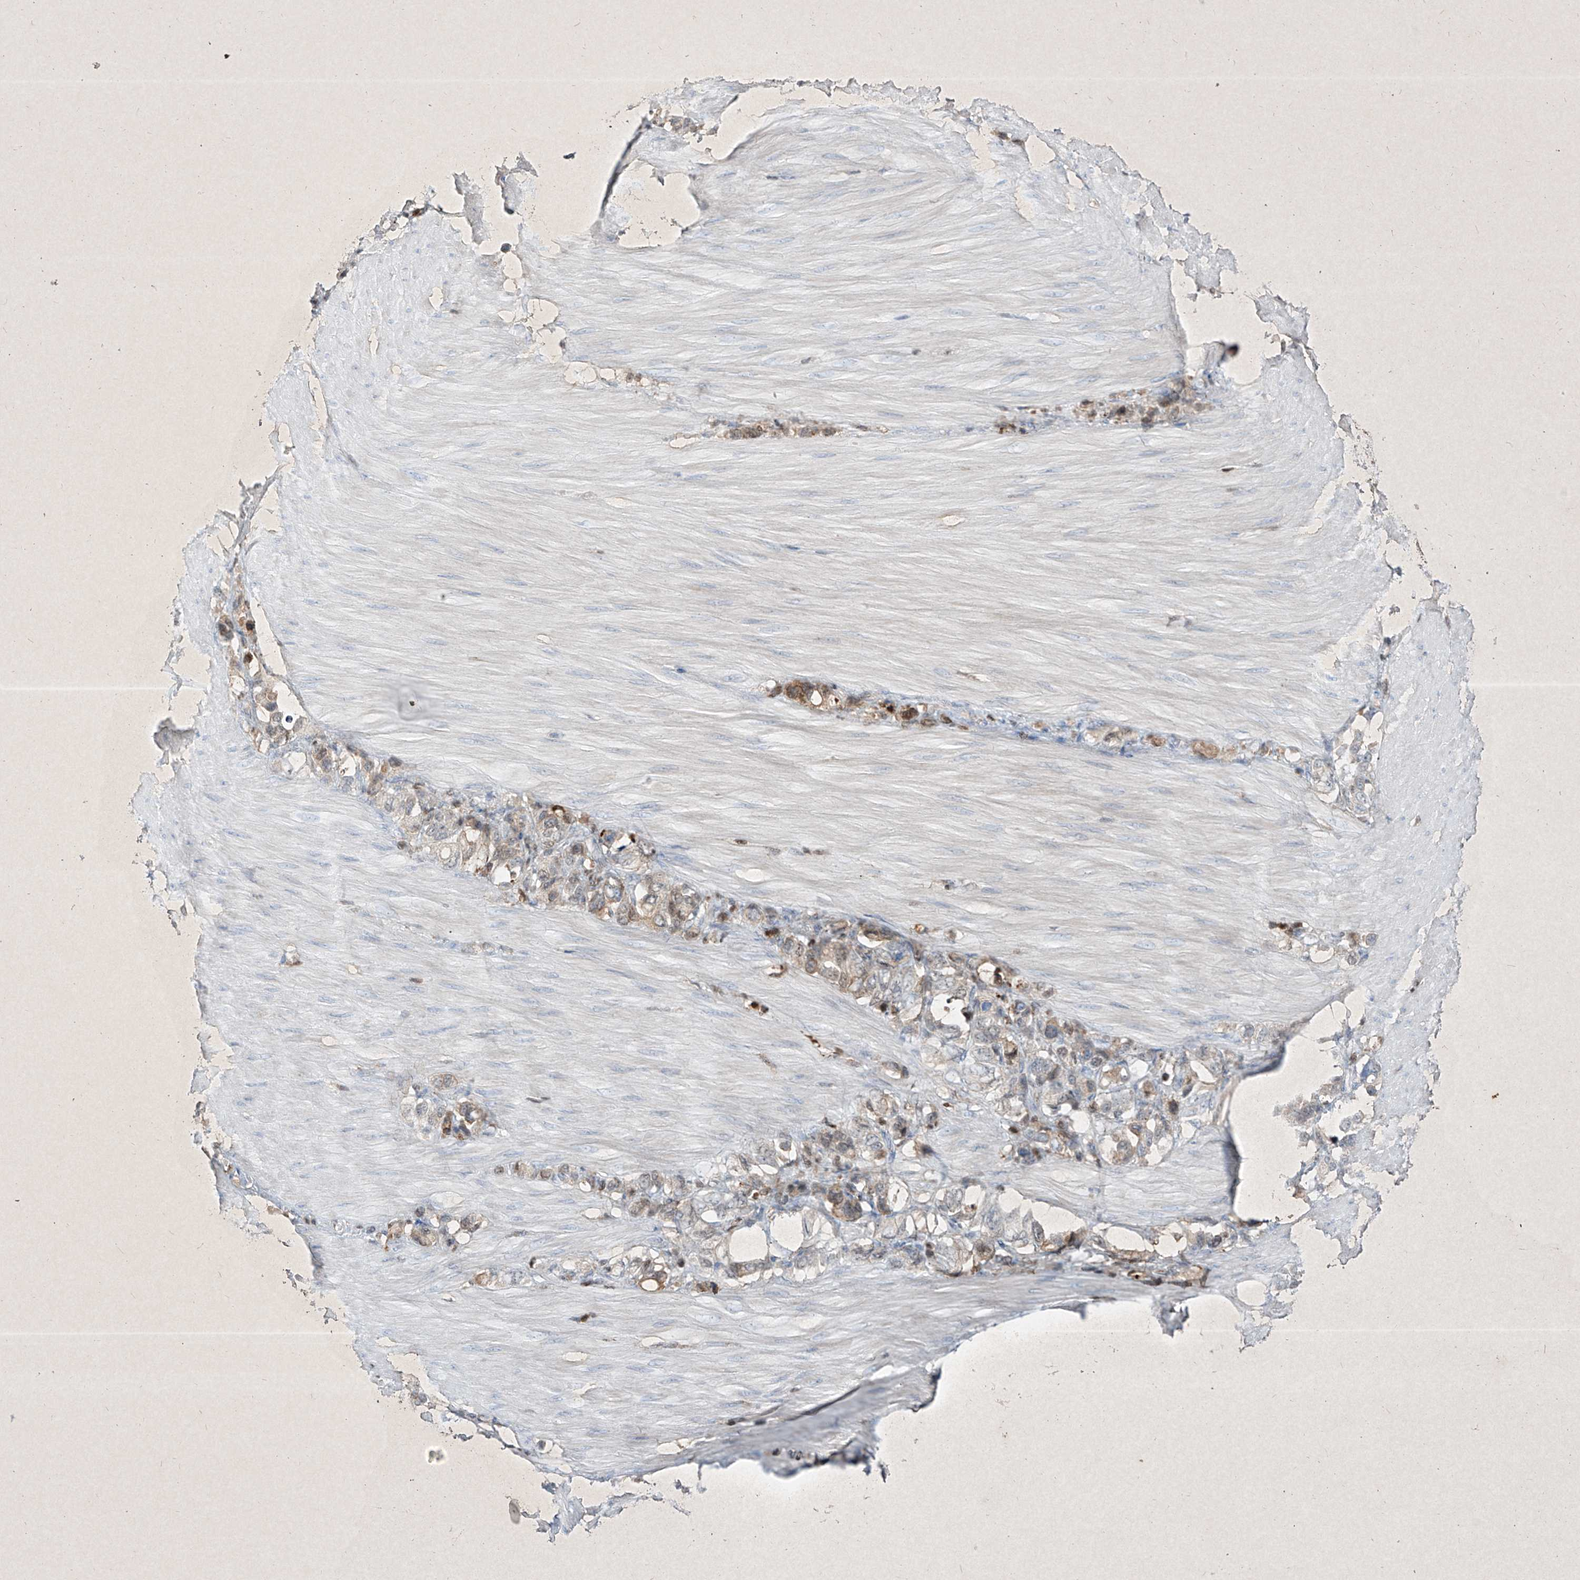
{"staining": {"intensity": "weak", "quantity": "25%-75%", "location": "cytoplasmic/membranous"}, "tissue": "stomach cancer", "cell_type": "Tumor cells", "image_type": "cancer", "snomed": [{"axis": "morphology", "description": "Adenocarcinoma, NOS"}, {"axis": "topography", "description": "Stomach"}], "caption": "This is an image of immunohistochemistry (IHC) staining of stomach cancer (adenocarcinoma), which shows weak expression in the cytoplasmic/membranous of tumor cells.", "gene": "PSMB10", "patient": {"sex": "female", "age": 65}}